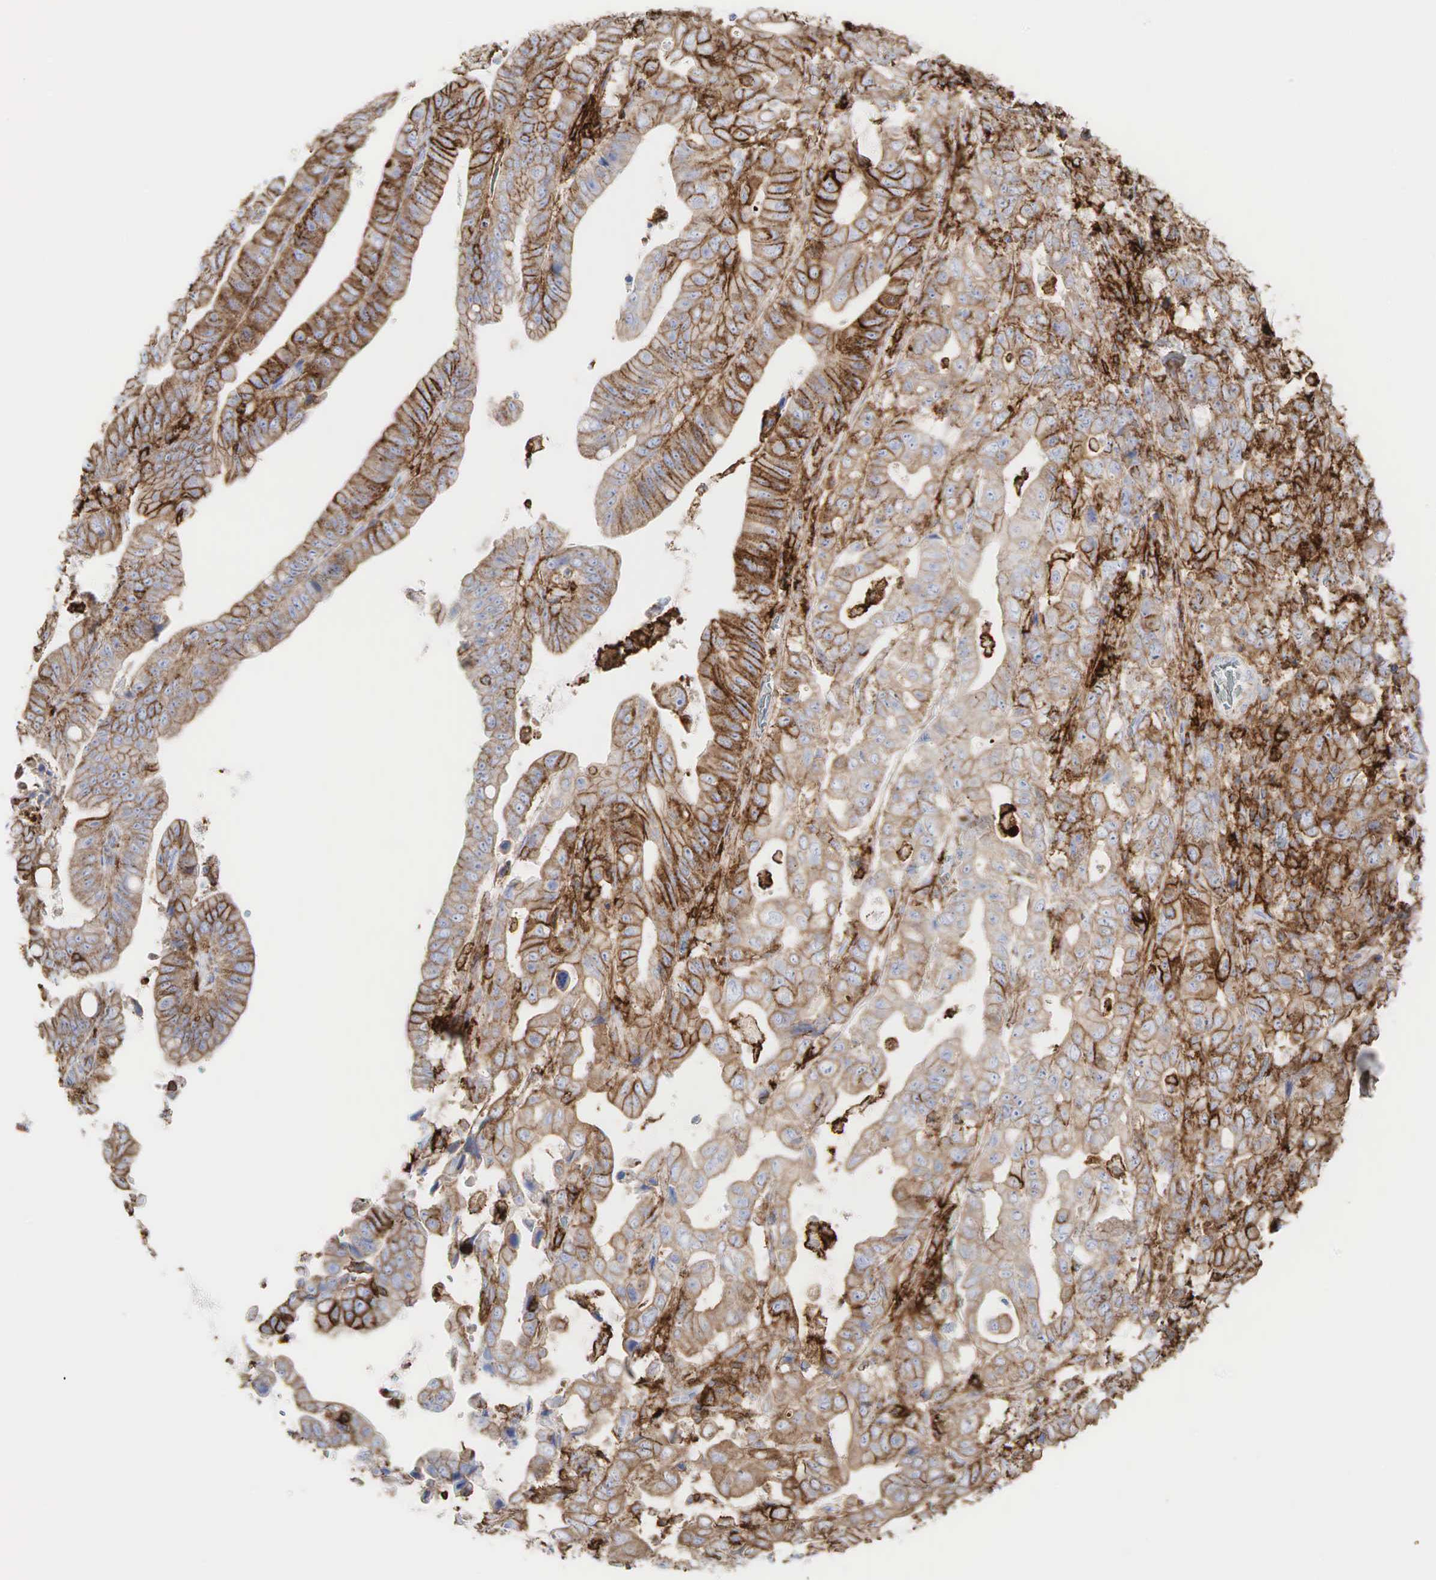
{"staining": {"intensity": "moderate", "quantity": "25%-75%", "location": "cytoplasmic/membranous"}, "tissue": "stomach cancer", "cell_type": "Tumor cells", "image_type": "cancer", "snomed": [{"axis": "morphology", "description": "Adenocarcinoma, NOS"}, {"axis": "topography", "description": "Stomach, upper"}], "caption": "Adenocarcinoma (stomach) stained with DAB (3,3'-diaminobenzidine) immunohistochemistry (IHC) demonstrates medium levels of moderate cytoplasmic/membranous positivity in about 25%-75% of tumor cells.", "gene": "CD44", "patient": {"sex": "male", "age": 63}}